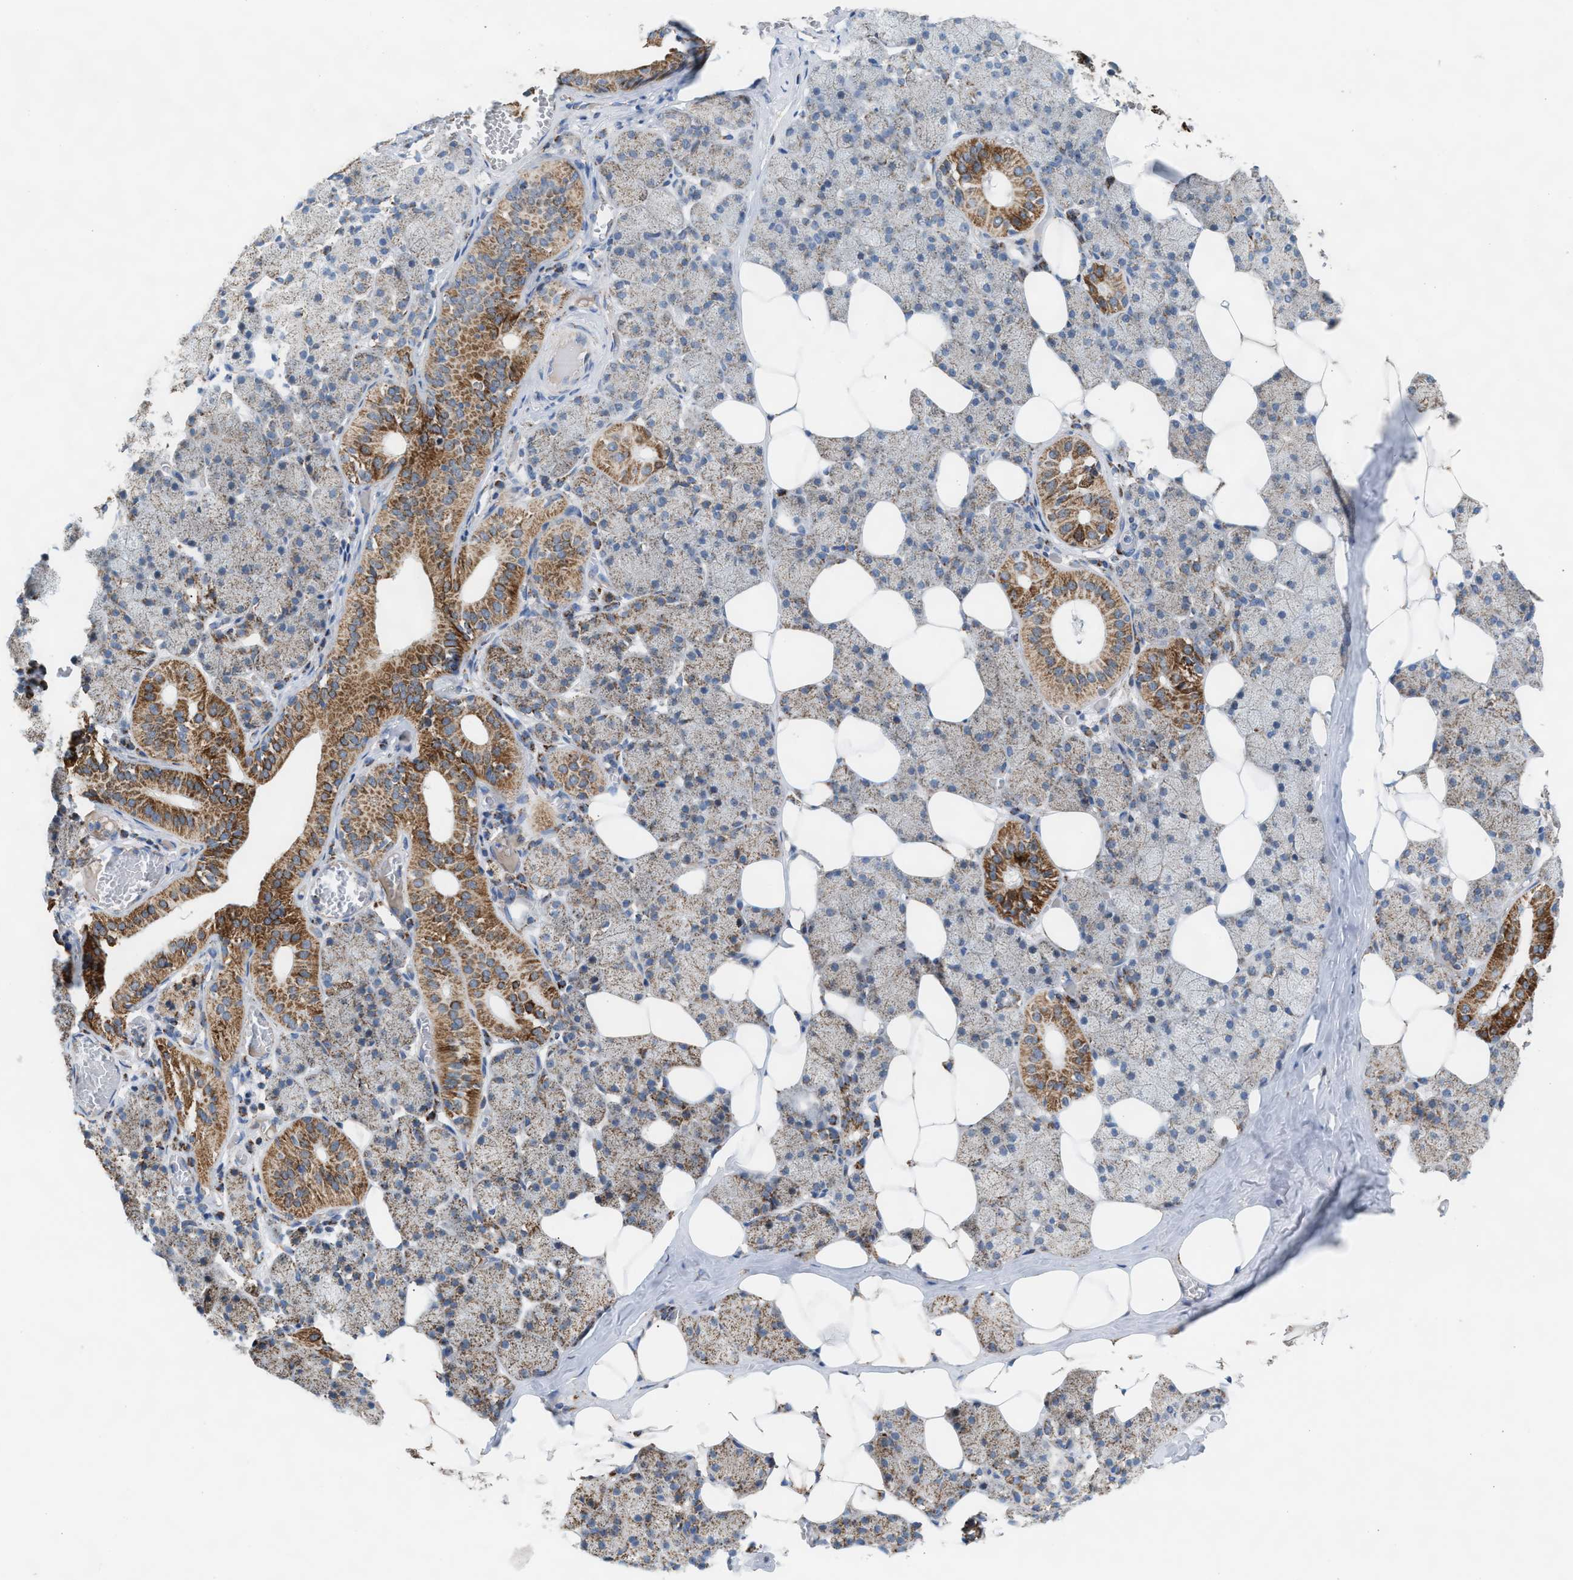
{"staining": {"intensity": "moderate", "quantity": "25%-75%", "location": "cytoplasmic/membranous"}, "tissue": "salivary gland", "cell_type": "Glandular cells", "image_type": "normal", "snomed": [{"axis": "morphology", "description": "Normal tissue, NOS"}, {"axis": "topography", "description": "Salivary gland"}], "caption": "The immunohistochemical stain highlights moderate cytoplasmic/membranous expression in glandular cells of unremarkable salivary gland. (DAB (3,3'-diaminobenzidine) IHC, brown staining for protein, blue staining for nuclei).", "gene": "PMPCA", "patient": {"sex": "female", "age": 33}}